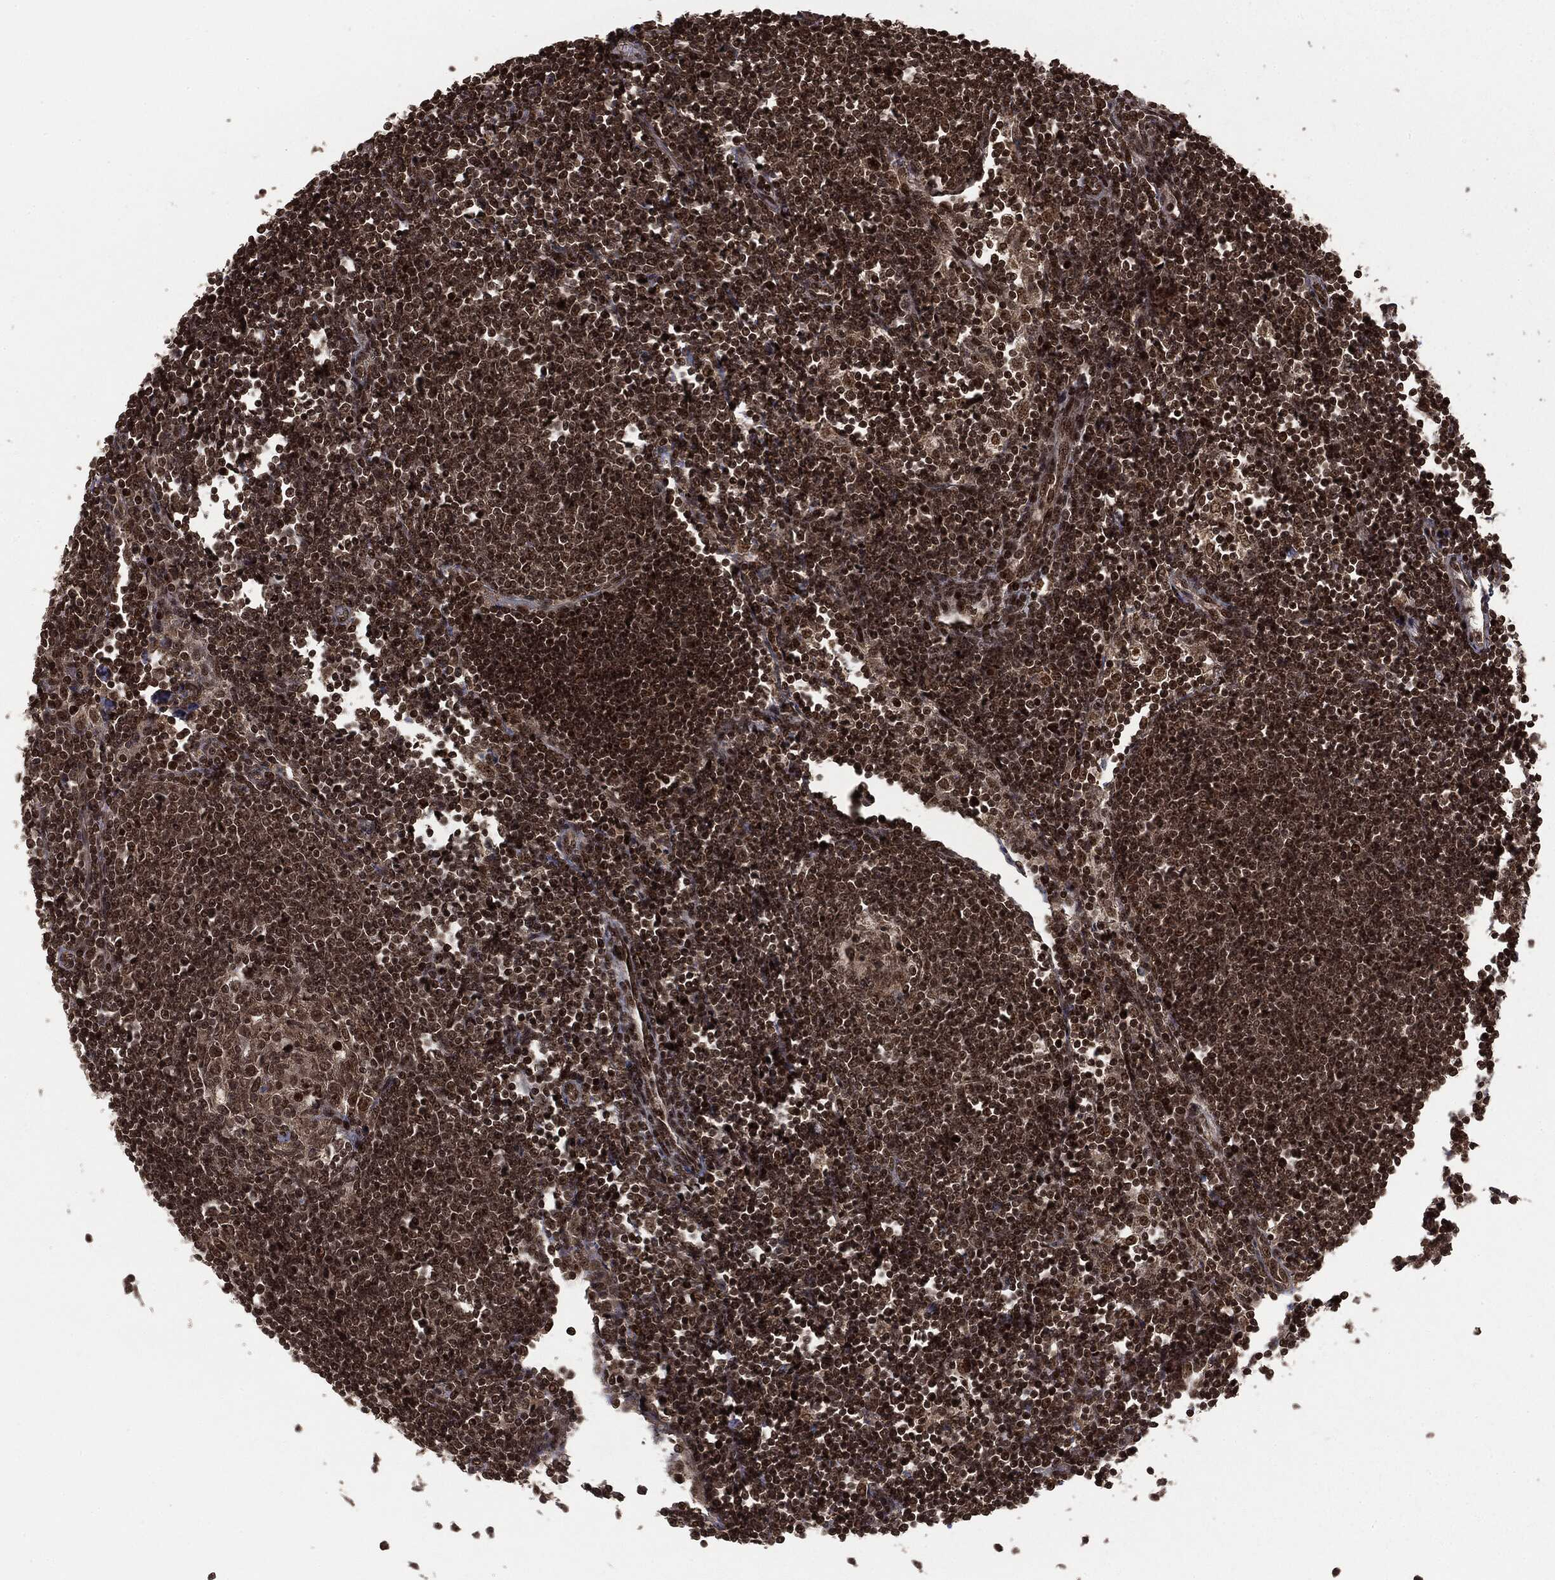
{"staining": {"intensity": "strong", "quantity": ">75%", "location": "nuclear"}, "tissue": "lymph node", "cell_type": "Germinal center cells", "image_type": "normal", "snomed": [{"axis": "morphology", "description": "Normal tissue, NOS"}, {"axis": "morphology", "description": "Adenocarcinoma, NOS"}, {"axis": "topography", "description": "Lymph node"}, {"axis": "topography", "description": "Pancreas"}], "caption": "A histopathology image of lymph node stained for a protein exhibits strong nuclear brown staining in germinal center cells. Immunohistochemistry stains the protein of interest in brown and the nuclei are stained blue.", "gene": "CTDP1", "patient": {"sex": "female", "age": 58}}